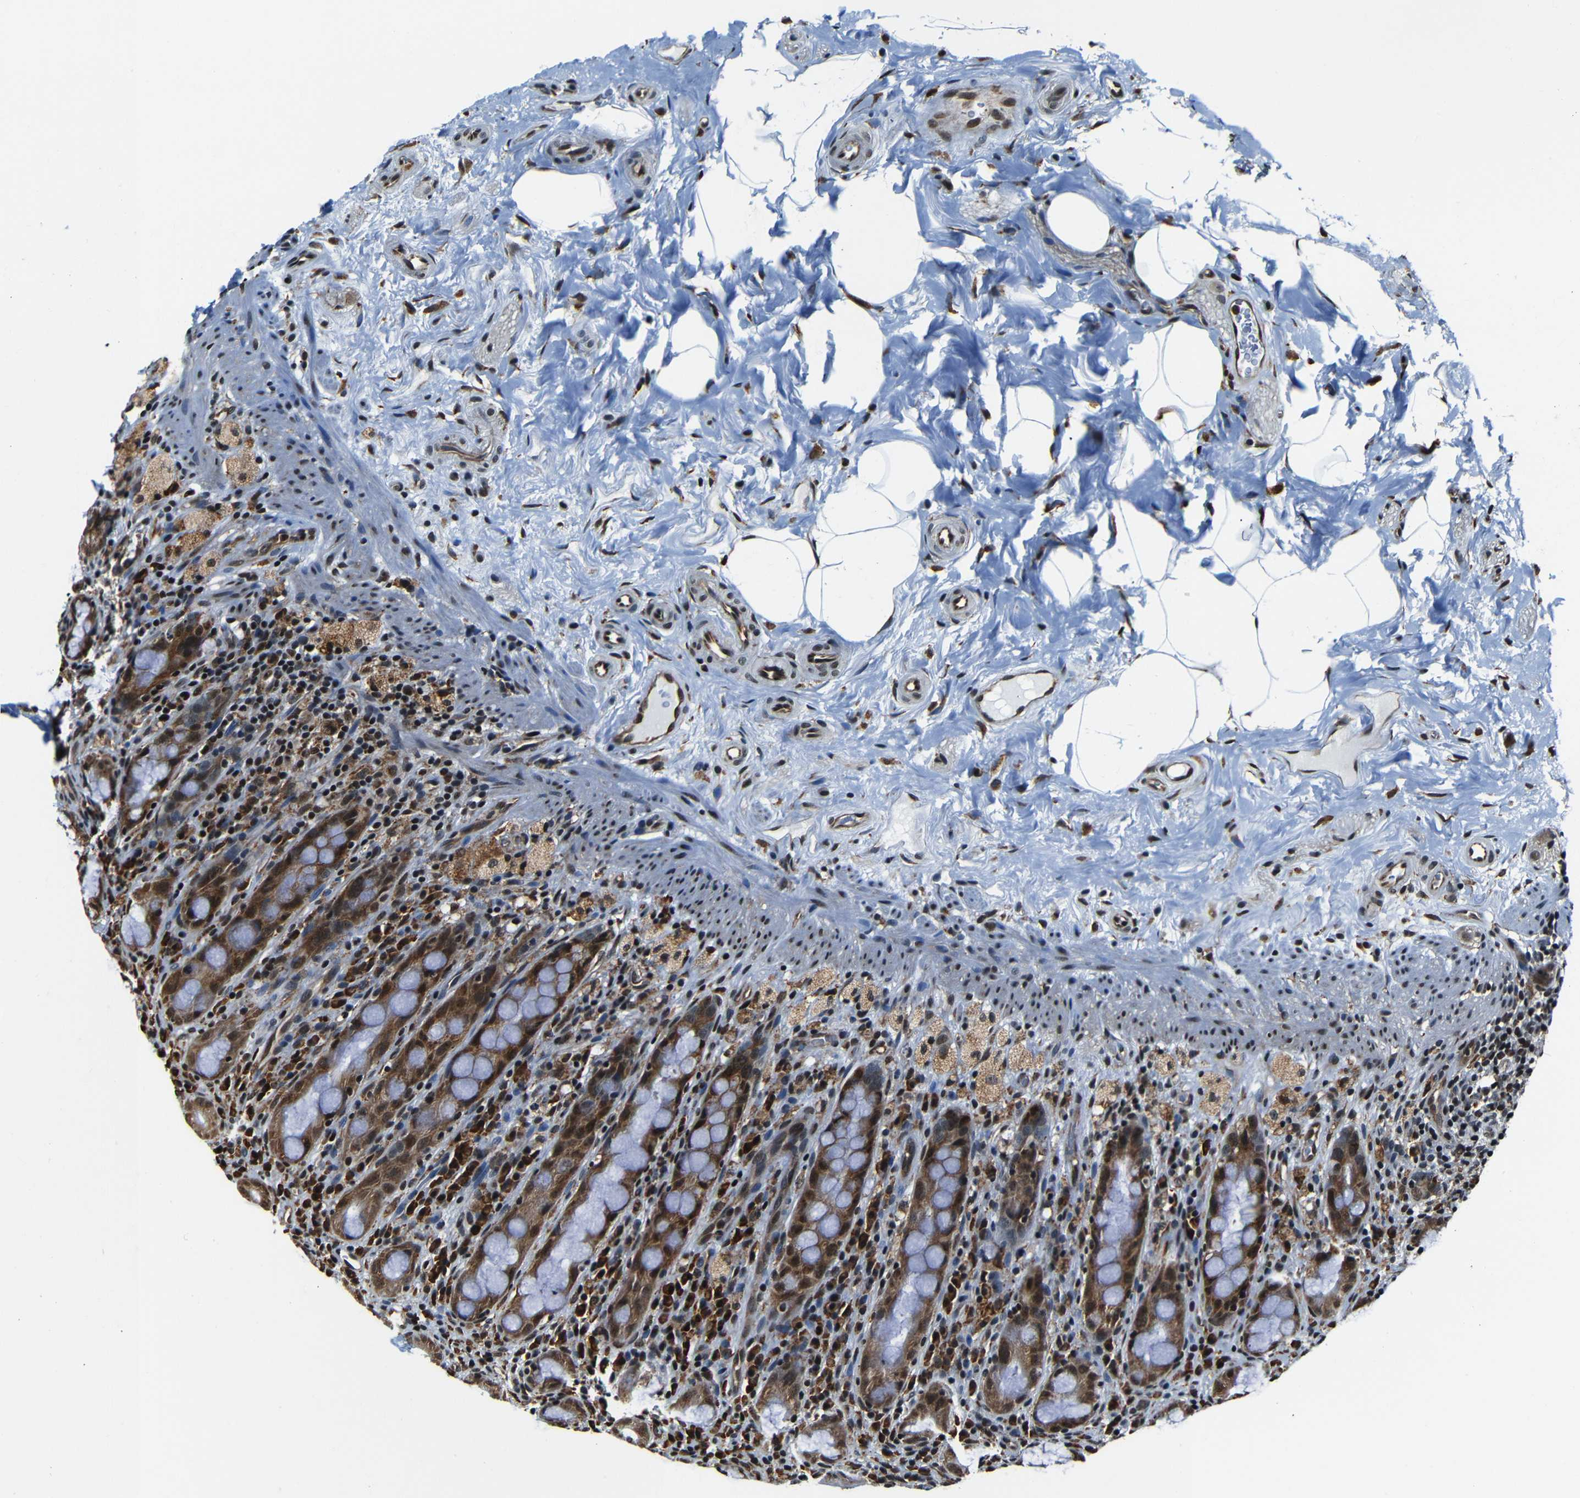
{"staining": {"intensity": "moderate", "quantity": ">75%", "location": "cytoplasmic/membranous,nuclear"}, "tissue": "rectum", "cell_type": "Glandular cells", "image_type": "normal", "snomed": [{"axis": "morphology", "description": "Normal tissue, NOS"}, {"axis": "topography", "description": "Rectum"}], "caption": "DAB immunohistochemical staining of unremarkable human rectum demonstrates moderate cytoplasmic/membranous,nuclear protein staining in about >75% of glandular cells.", "gene": "NCBP3", "patient": {"sex": "male", "age": 44}}